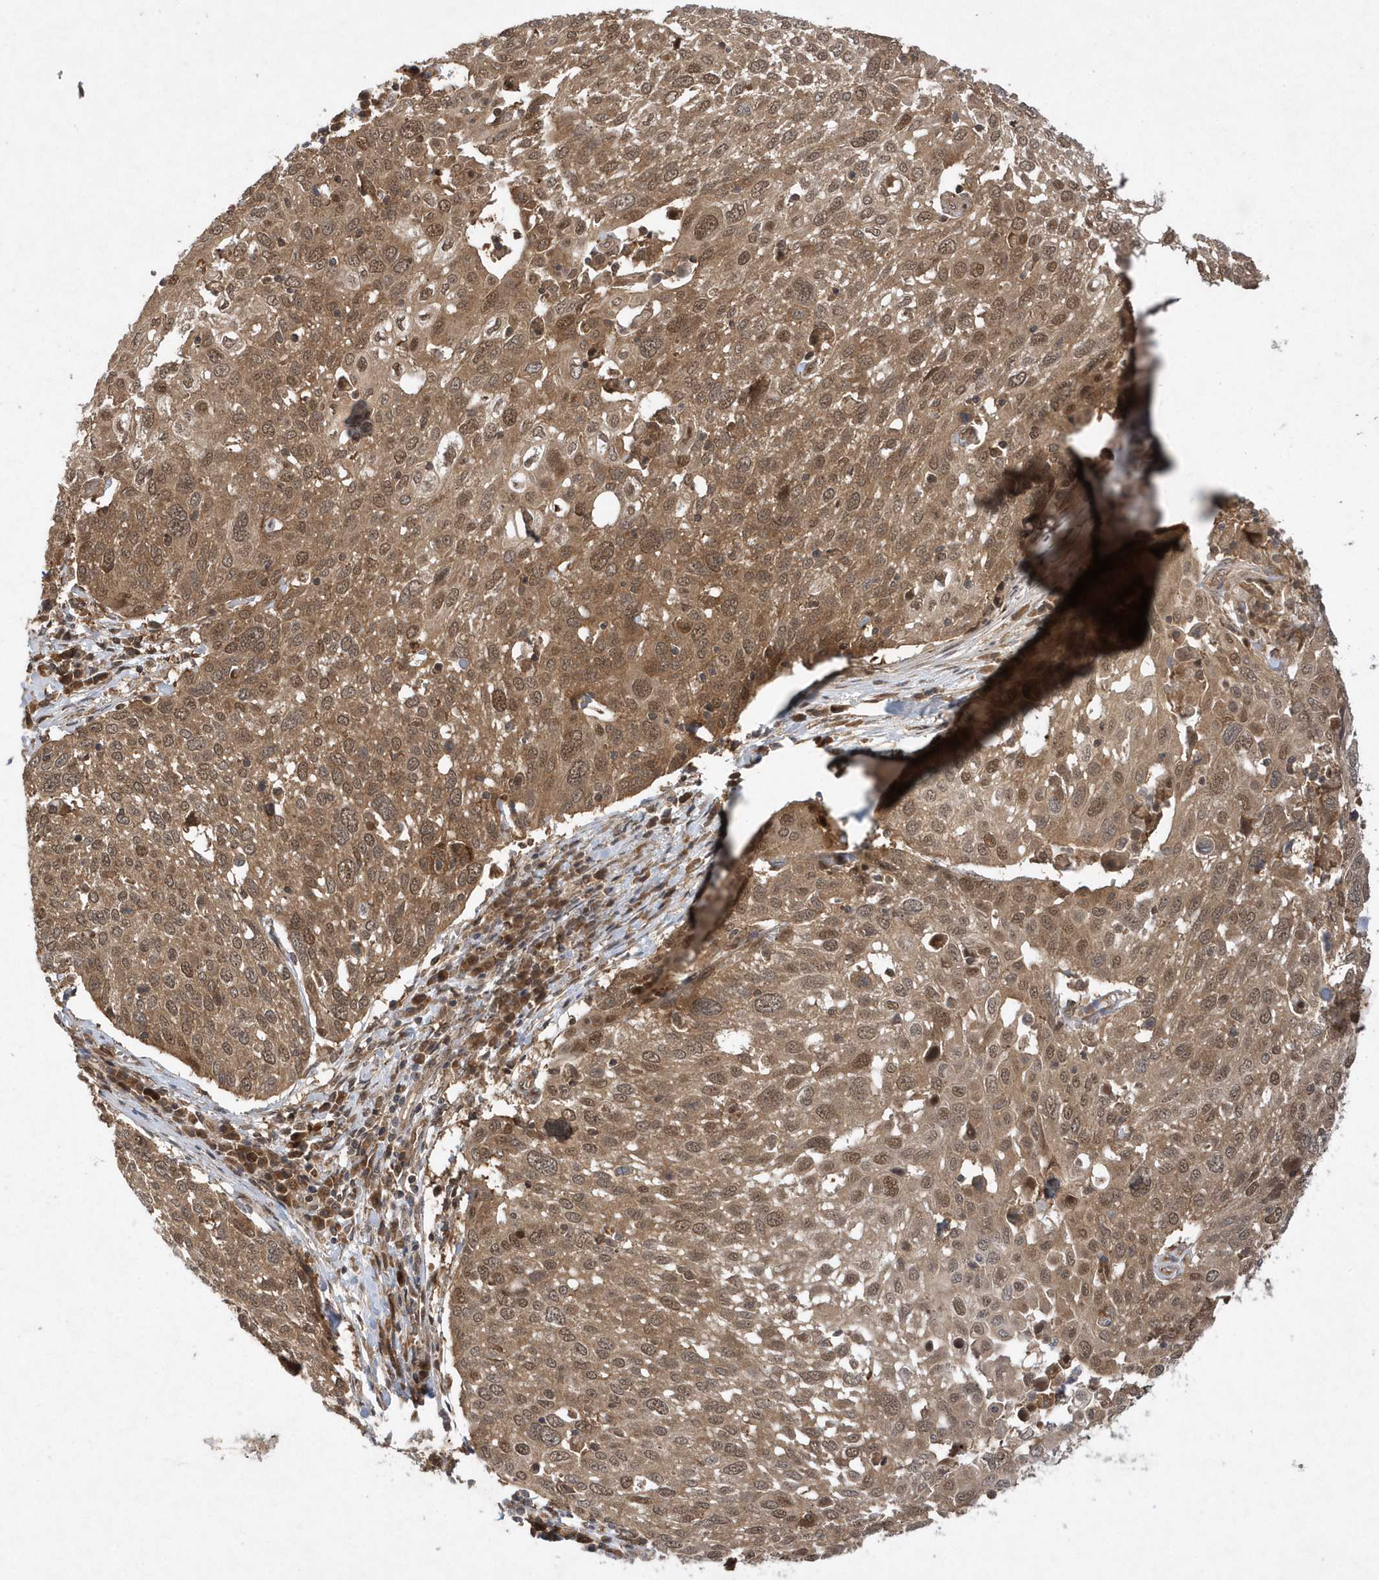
{"staining": {"intensity": "moderate", "quantity": ">75%", "location": "cytoplasmic/membranous,nuclear"}, "tissue": "lung cancer", "cell_type": "Tumor cells", "image_type": "cancer", "snomed": [{"axis": "morphology", "description": "Squamous cell carcinoma, NOS"}, {"axis": "topography", "description": "Lung"}], "caption": "Protein analysis of squamous cell carcinoma (lung) tissue demonstrates moderate cytoplasmic/membranous and nuclear staining in about >75% of tumor cells. (DAB (3,3'-diaminobenzidine) = brown stain, brightfield microscopy at high magnification).", "gene": "GFM2", "patient": {"sex": "male", "age": 65}}